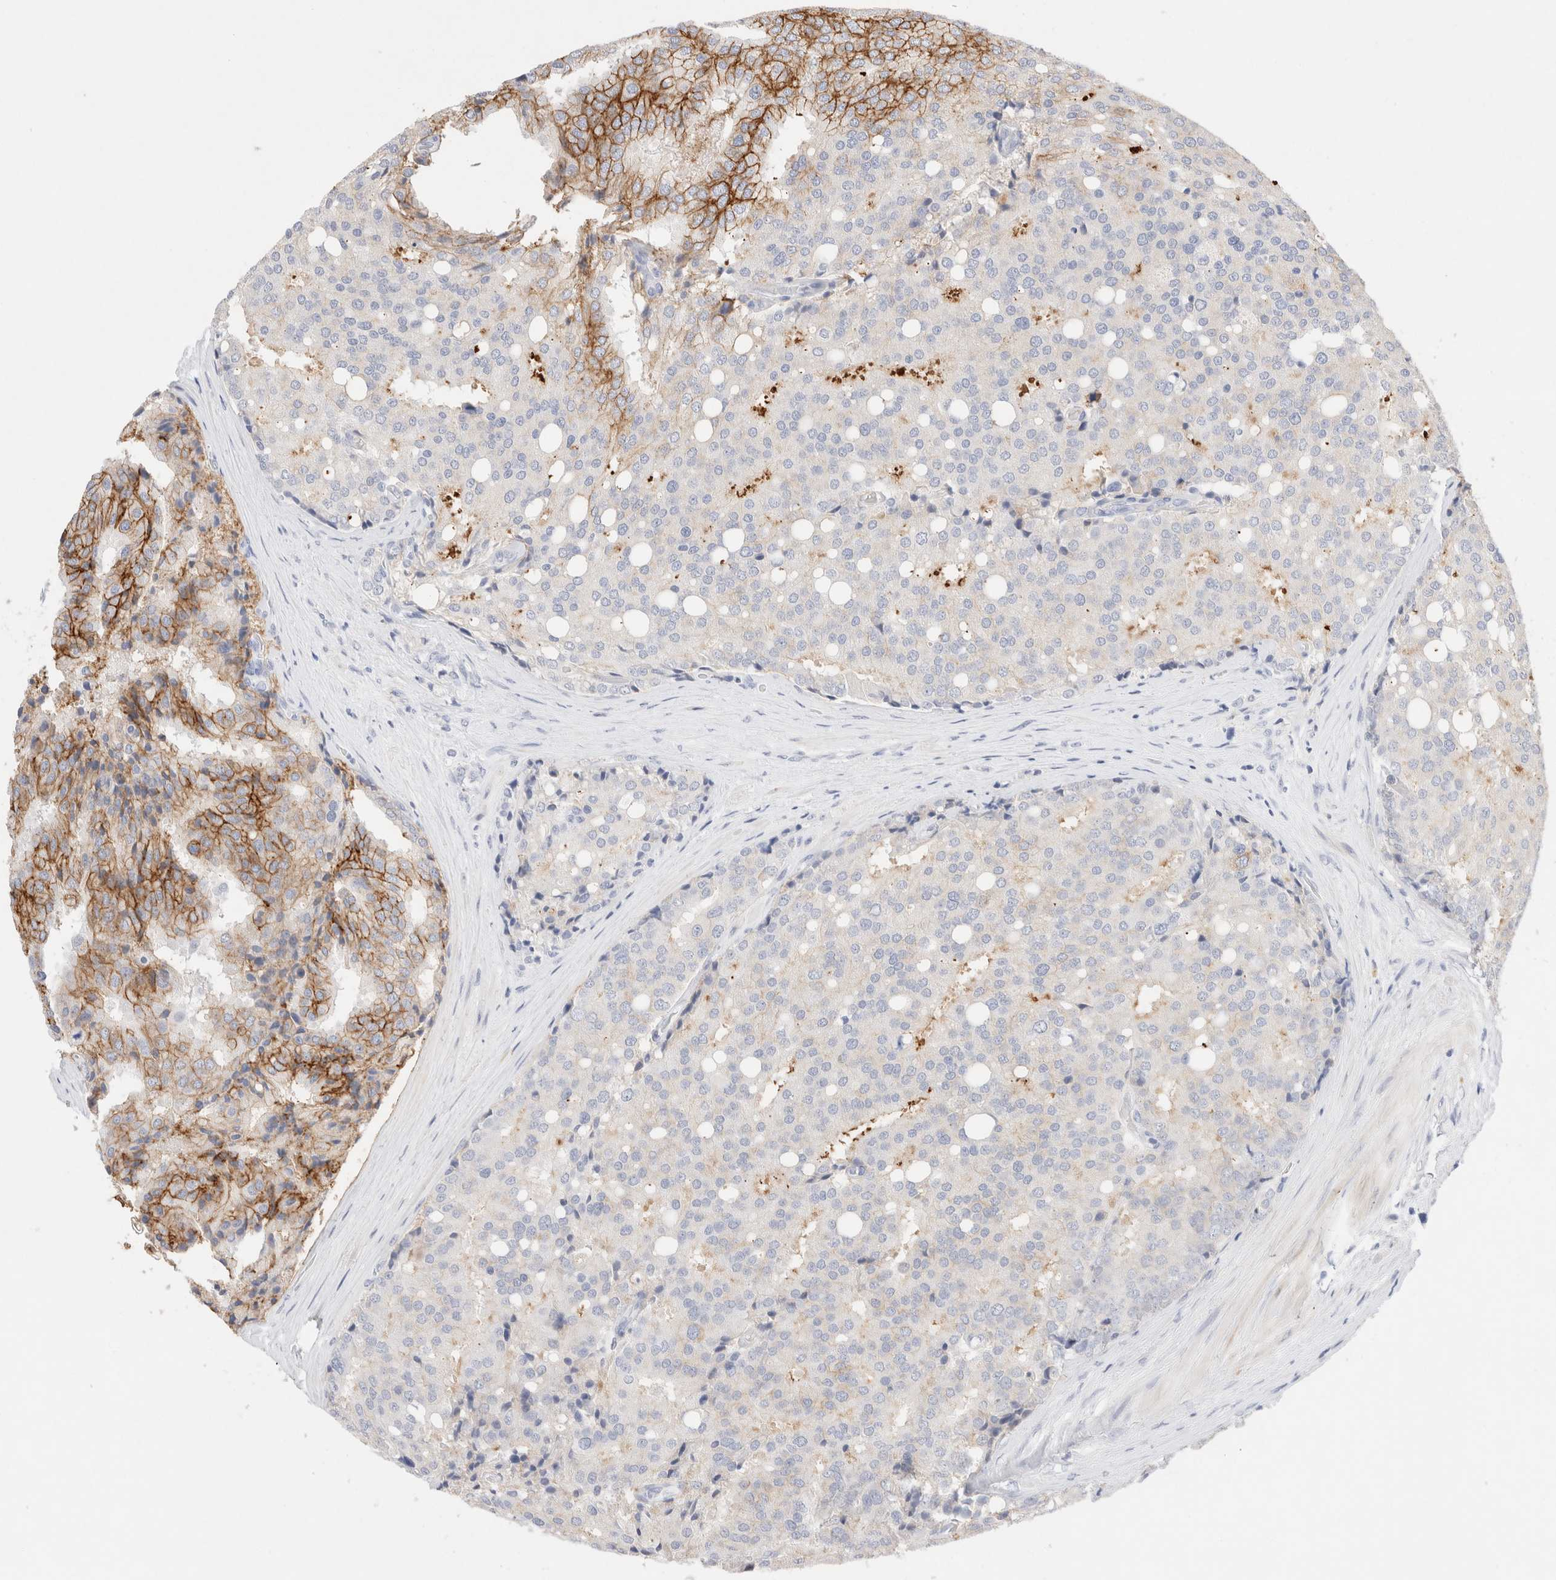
{"staining": {"intensity": "strong", "quantity": "25%-75%", "location": "cytoplasmic/membranous"}, "tissue": "prostate cancer", "cell_type": "Tumor cells", "image_type": "cancer", "snomed": [{"axis": "morphology", "description": "Adenocarcinoma, High grade"}, {"axis": "topography", "description": "Prostate"}], "caption": "Protein analysis of prostate adenocarcinoma (high-grade) tissue displays strong cytoplasmic/membranous staining in about 25%-75% of tumor cells.", "gene": "EPCAM", "patient": {"sex": "male", "age": 50}}